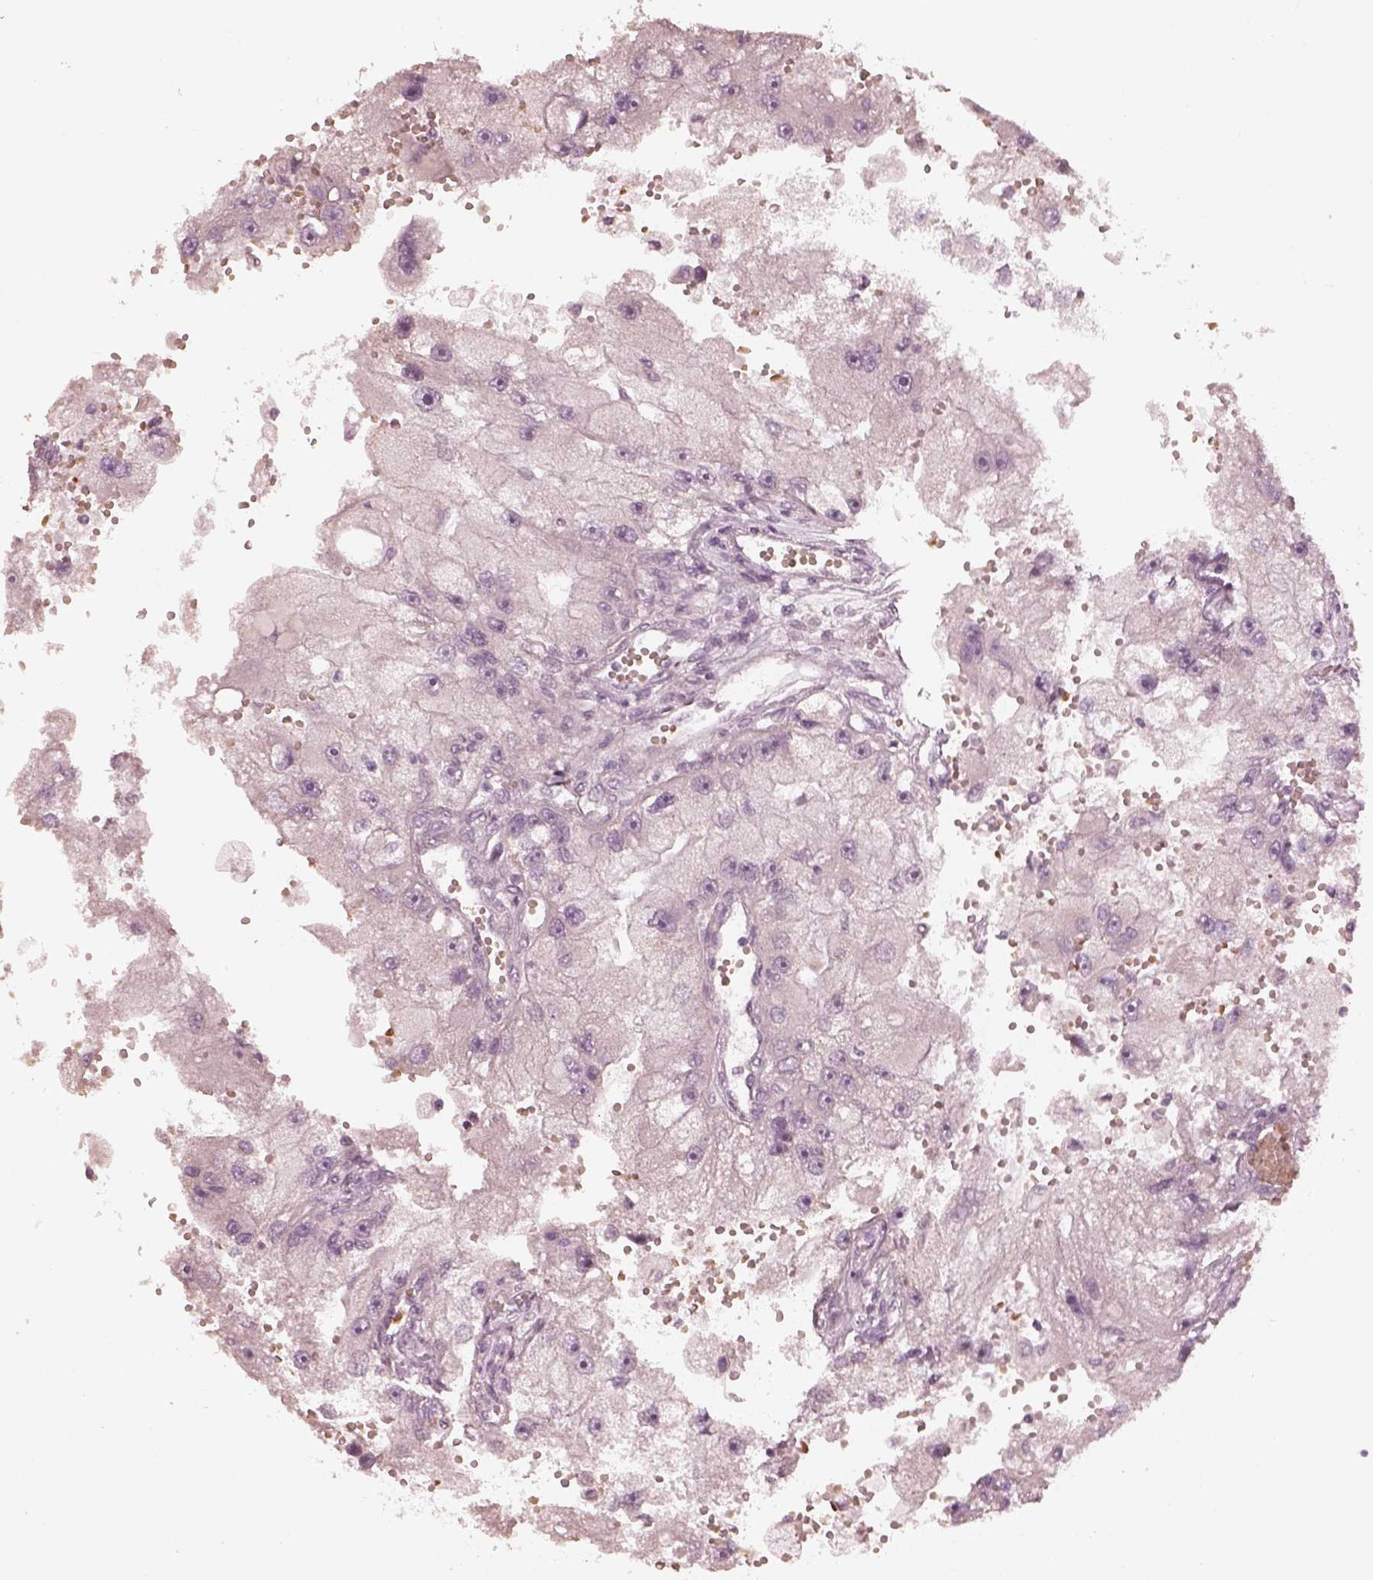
{"staining": {"intensity": "negative", "quantity": "none", "location": "none"}, "tissue": "renal cancer", "cell_type": "Tumor cells", "image_type": "cancer", "snomed": [{"axis": "morphology", "description": "Adenocarcinoma, NOS"}, {"axis": "topography", "description": "Kidney"}], "caption": "Immunohistochemistry (IHC) of renal adenocarcinoma demonstrates no staining in tumor cells. (DAB (3,3'-diaminobenzidine) immunohistochemistry (IHC) visualized using brightfield microscopy, high magnification).", "gene": "ANKLE1", "patient": {"sex": "male", "age": 63}}